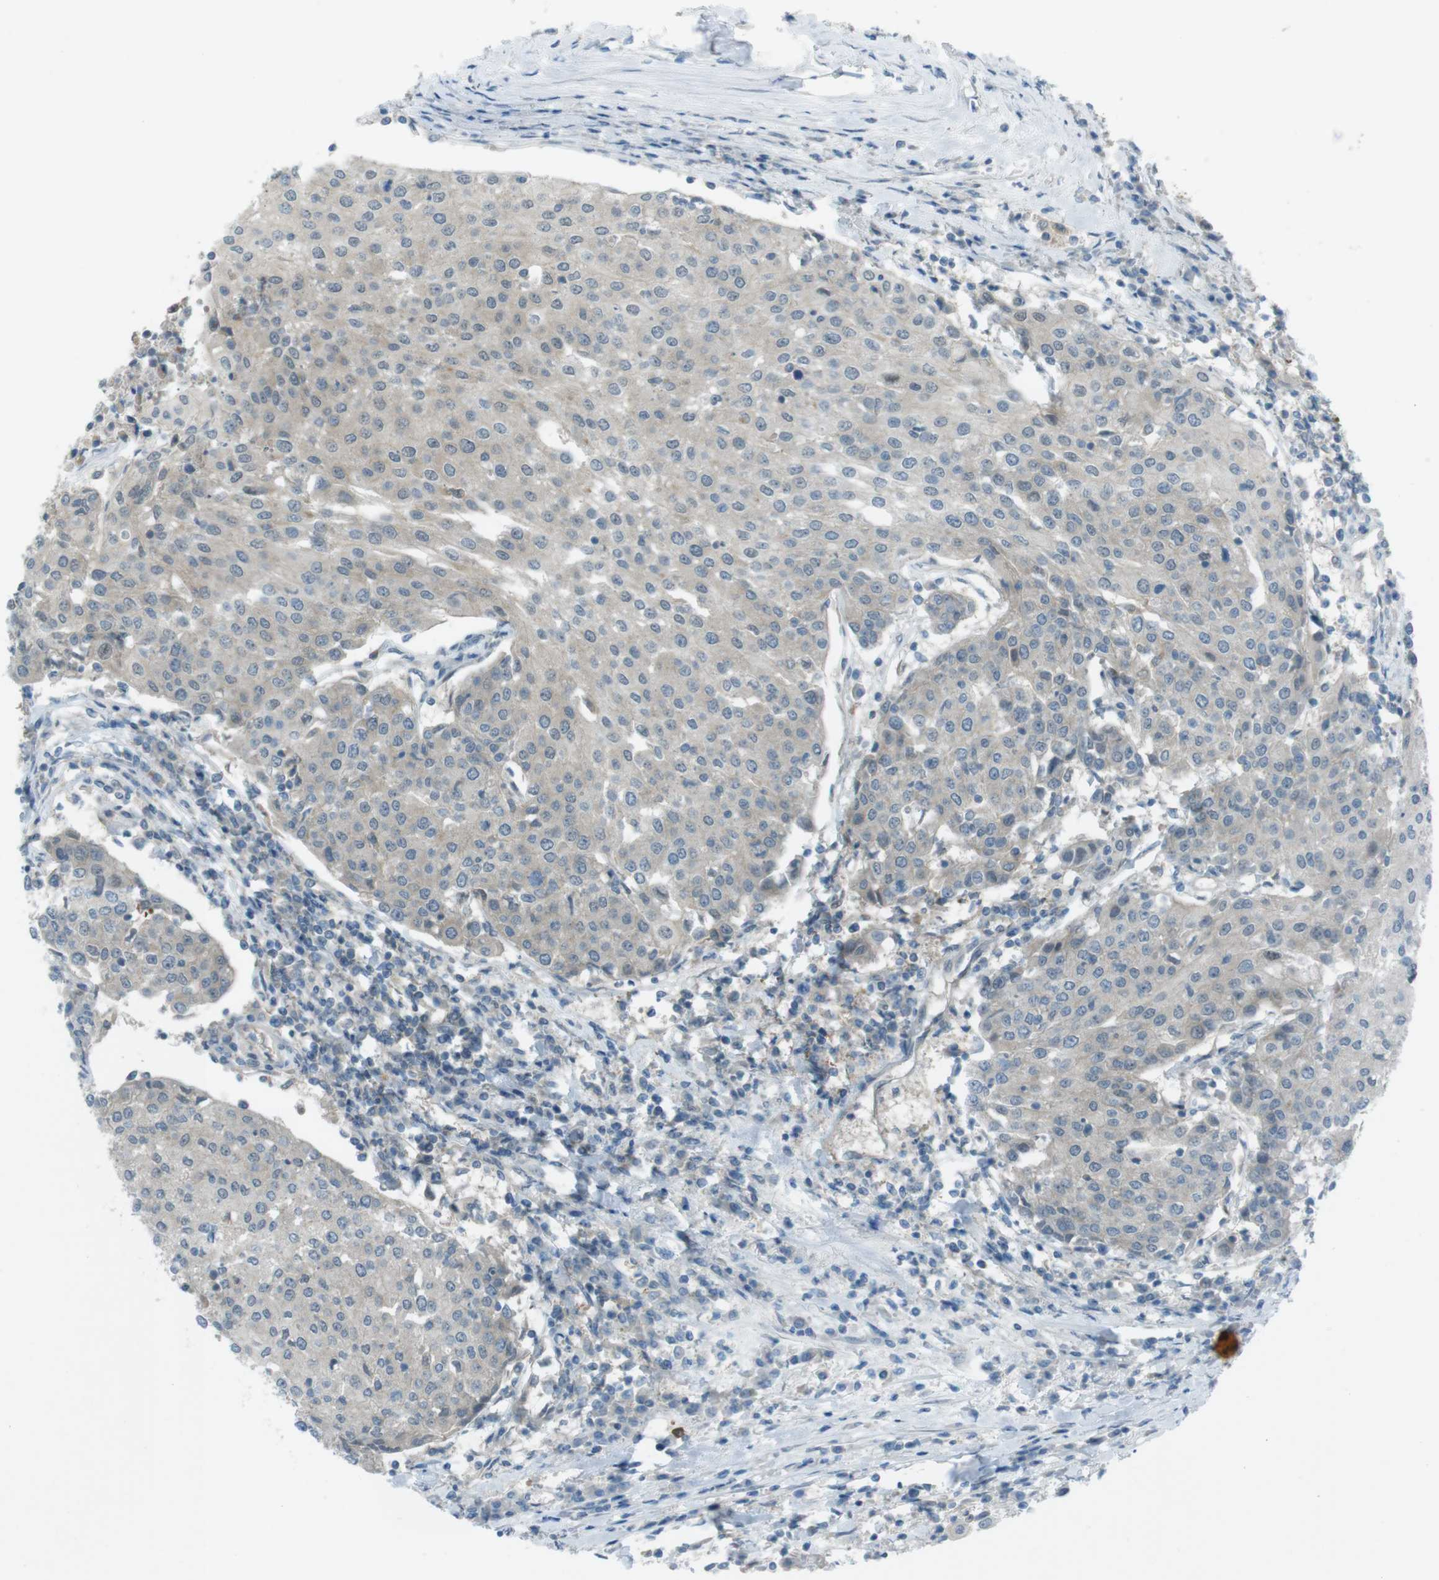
{"staining": {"intensity": "negative", "quantity": "none", "location": "none"}, "tissue": "urothelial cancer", "cell_type": "Tumor cells", "image_type": "cancer", "snomed": [{"axis": "morphology", "description": "Urothelial carcinoma, High grade"}, {"axis": "topography", "description": "Urinary bladder"}], "caption": "IHC photomicrograph of neoplastic tissue: human urothelial cancer stained with DAB (3,3'-diaminobenzidine) displays no significant protein positivity in tumor cells. Brightfield microscopy of IHC stained with DAB (brown) and hematoxylin (blue), captured at high magnification.", "gene": "ZDHHC20", "patient": {"sex": "female", "age": 85}}